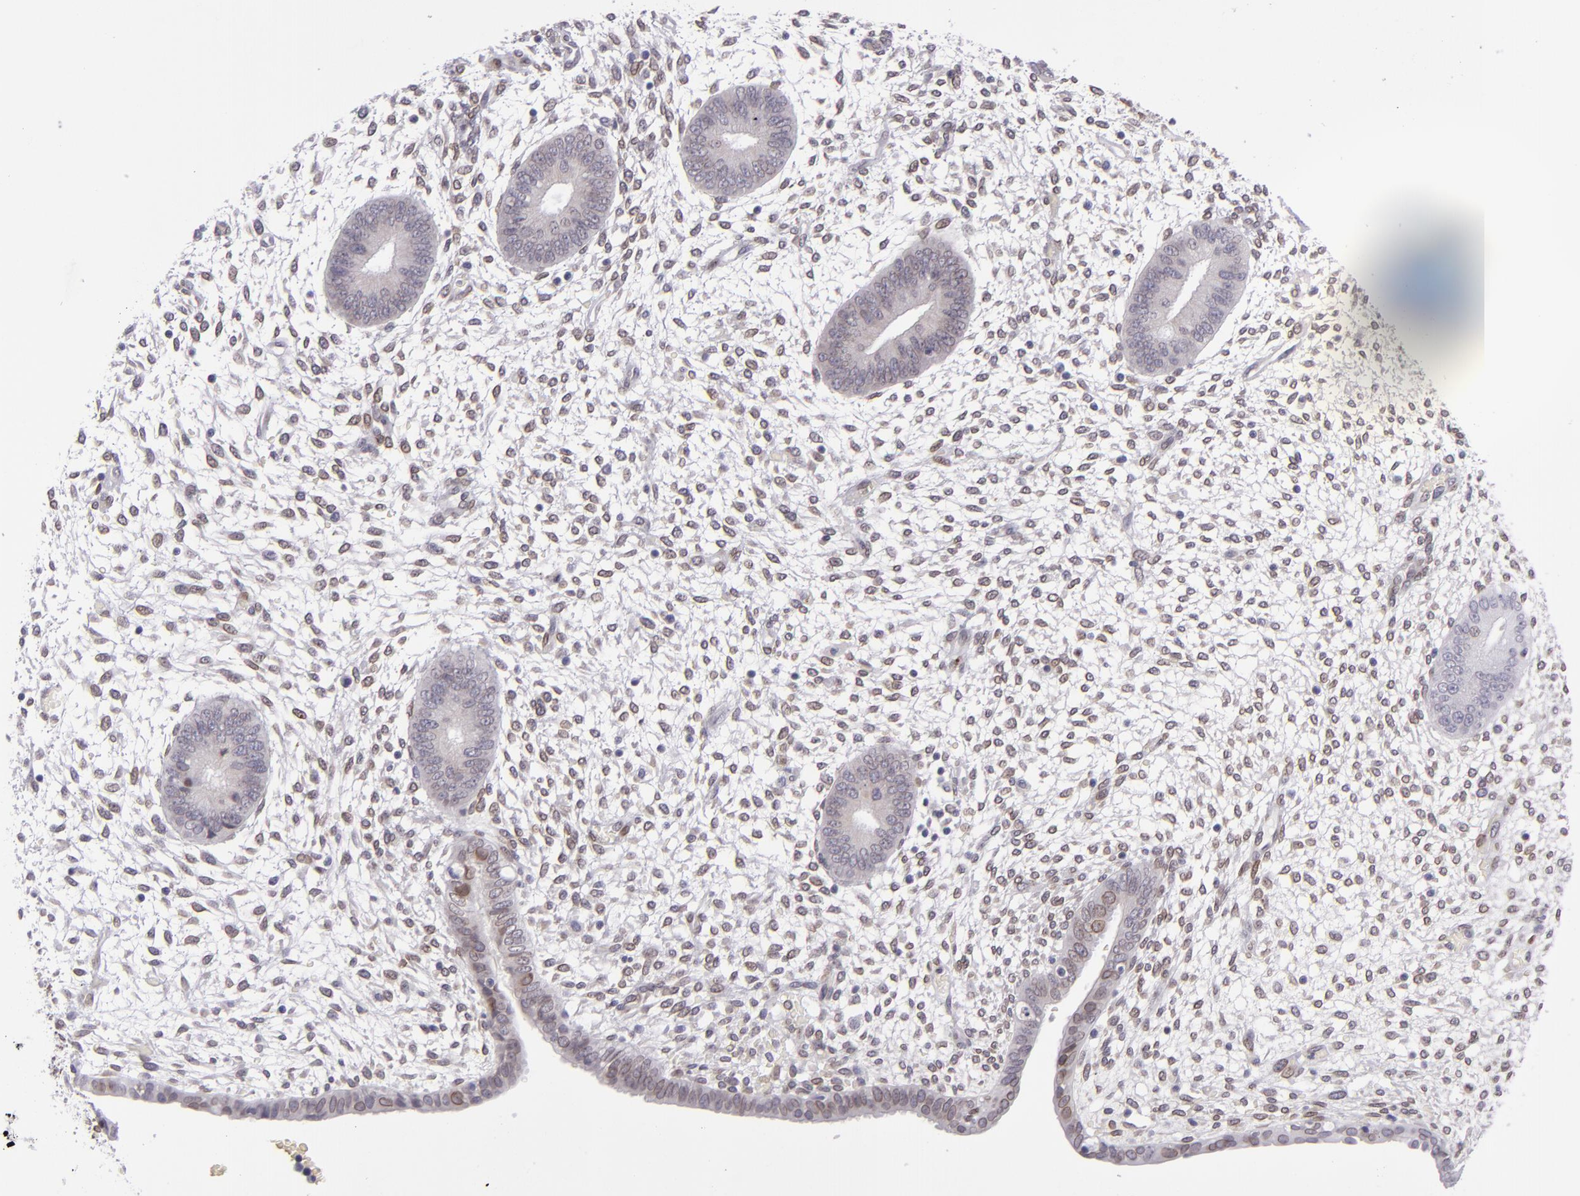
{"staining": {"intensity": "strong", "quantity": ">75%", "location": "nuclear"}, "tissue": "endometrium", "cell_type": "Cells in endometrial stroma", "image_type": "normal", "snomed": [{"axis": "morphology", "description": "Normal tissue, NOS"}, {"axis": "topography", "description": "Endometrium"}], "caption": "IHC of normal endometrium demonstrates high levels of strong nuclear expression in about >75% of cells in endometrial stroma.", "gene": "EMD", "patient": {"sex": "female", "age": 42}}